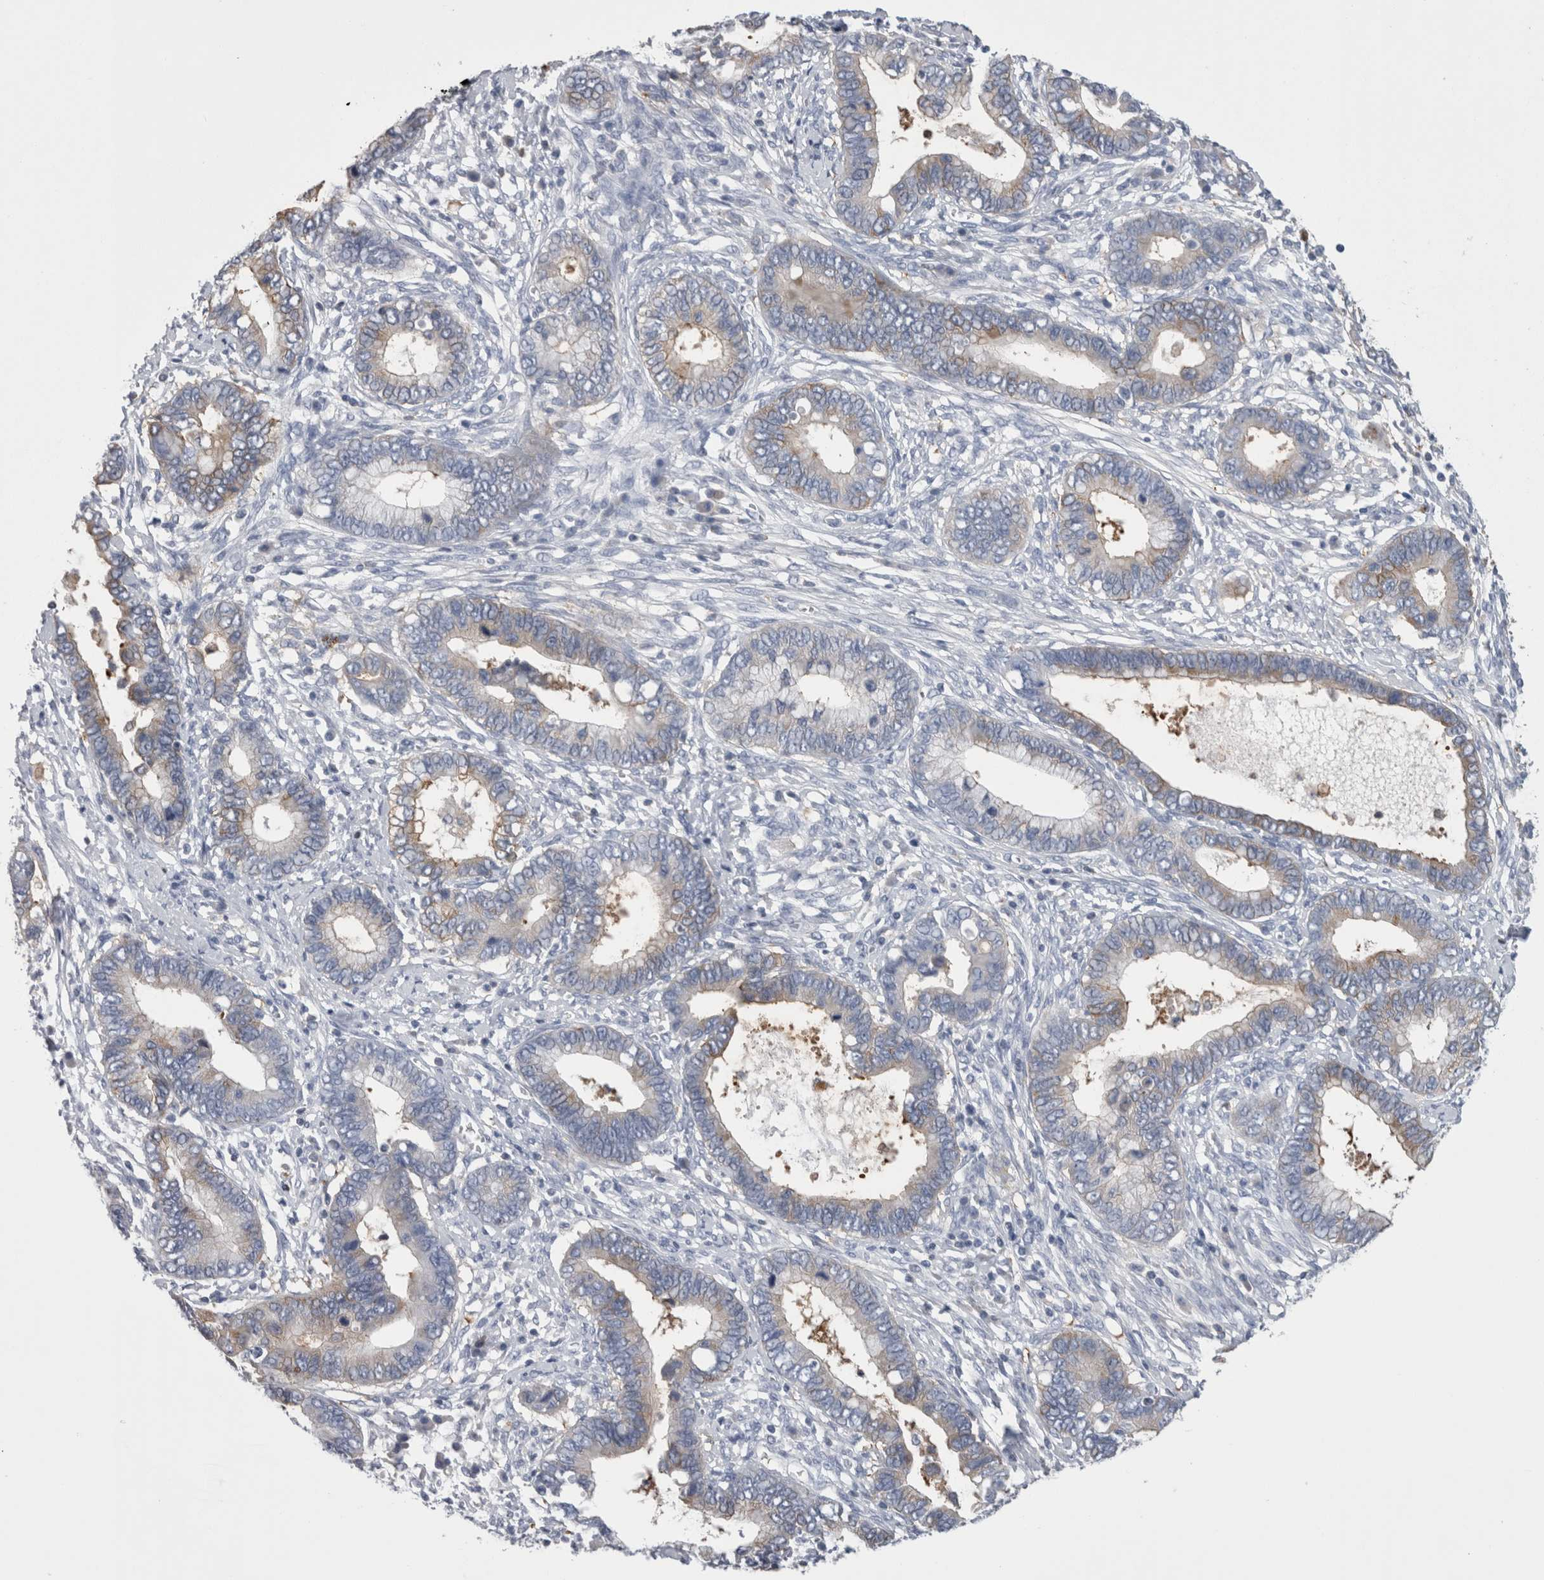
{"staining": {"intensity": "weak", "quantity": "<25%", "location": "cytoplasmic/membranous"}, "tissue": "cervical cancer", "cell_type": "Tumor cells", "image_type": "cancer", "snomed": [{"axis": "morphology", "description": "Adenocarcinoma, NOS"}, {"axis": "topography", "description": "Cervix"}], "caption": "Cervical cancer (adenocarcinoma) was stained to show a protein in brown. There is no significant expression in tumor cells. (DAB (3,3'-diaminobenzidine) IHC, high magnification).", "gene": "DCTN6", "patient": {"sex": "female", "age": 44}}